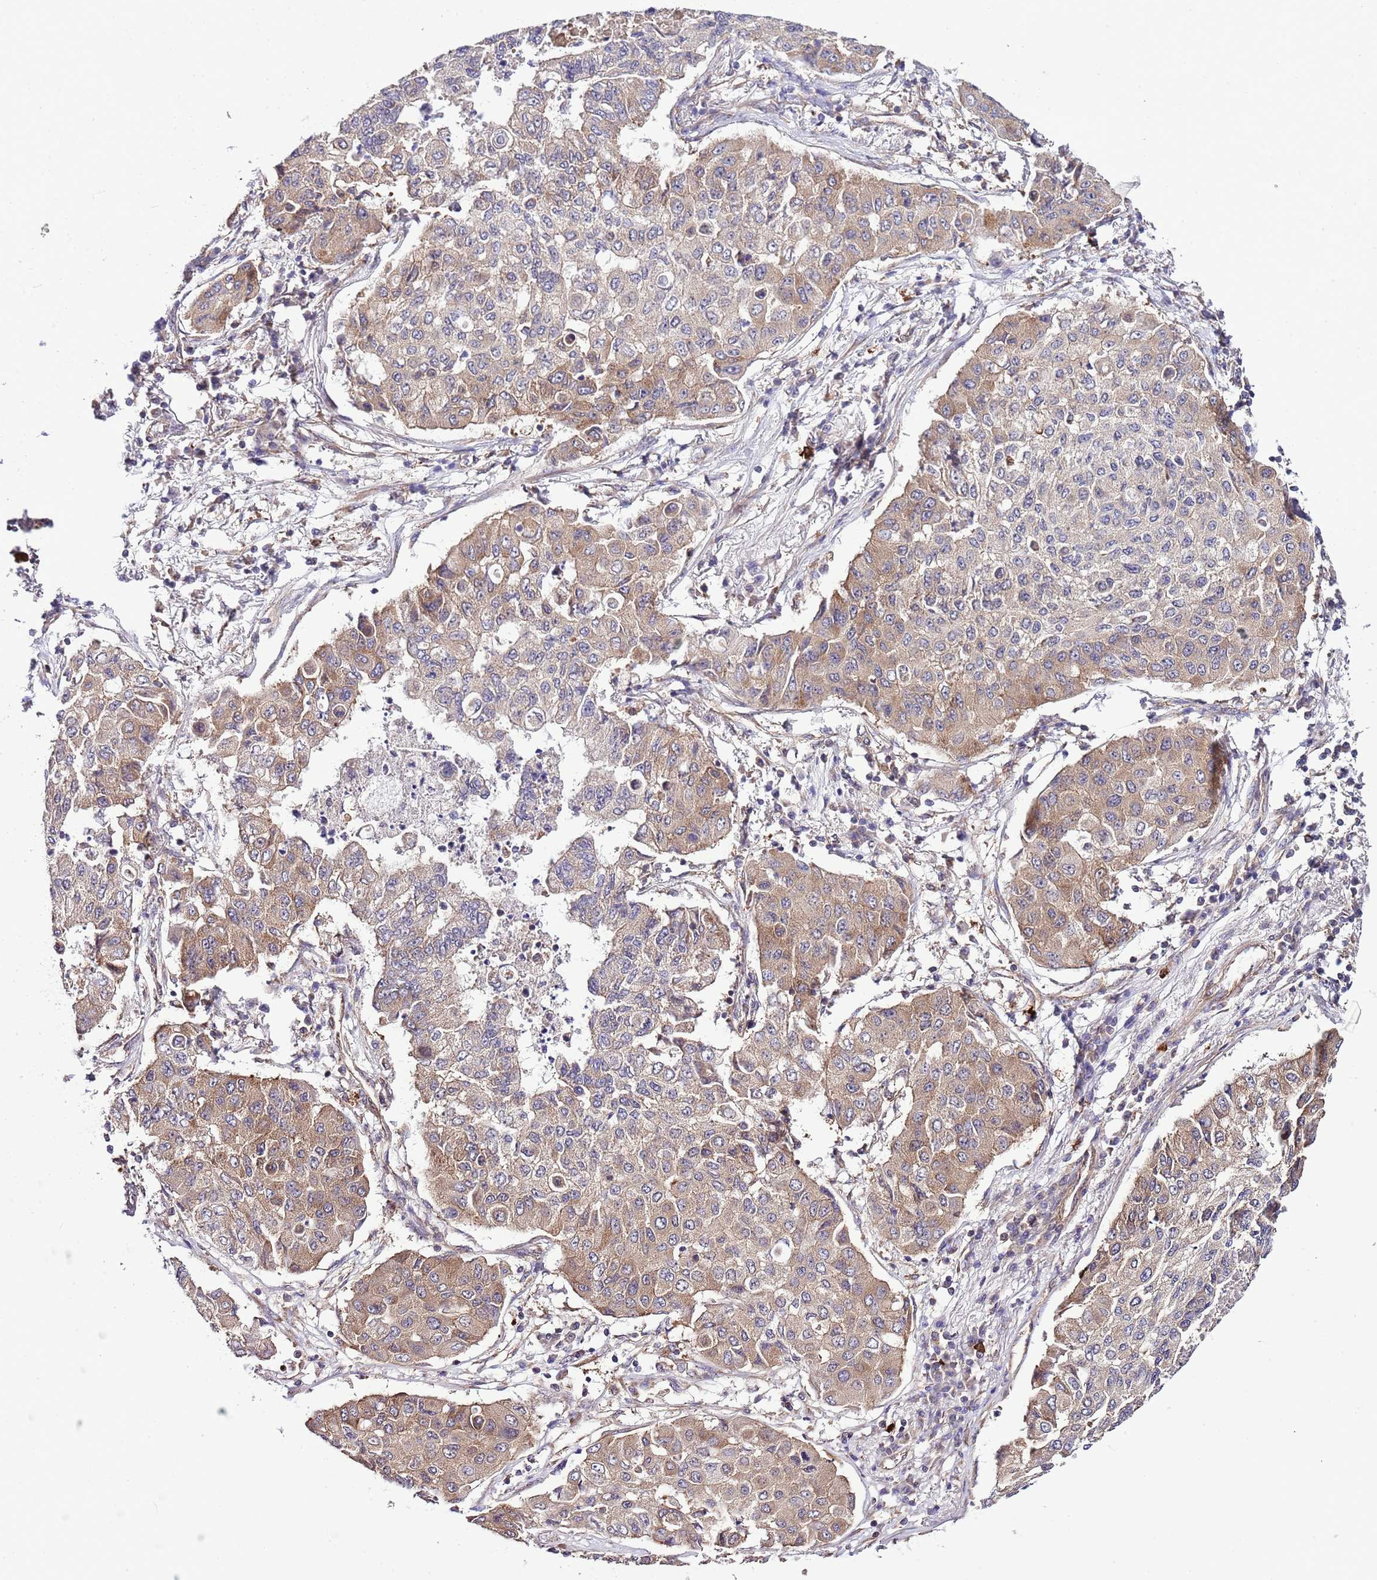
{"staining": {"intensity": "moderate", "quantity": "25%-75%", "location": "cytoplasmic/membranous"}, "tissue": "lung cancer", "cell_type": "Tumor cells", "image_type": "cancer", "snomed": [{"axis": "morphology", "description": "Squamous cell carcinoma, NOS"}, {"axis": "topography", "description": "Lung"}], "caption": "DAB (3,3'-diaminobenzidine) immunohistochemical staining of squamous cell carcinoma (lung) exhibits moderate cytoplasmic/membranous protein staining in approximately 25%-75% of tumor cells. (Brightfield microscopy of DAB IHC at high magnification).", "gene": "DONSON", "patient": {"sex": "male", "age": 74}}